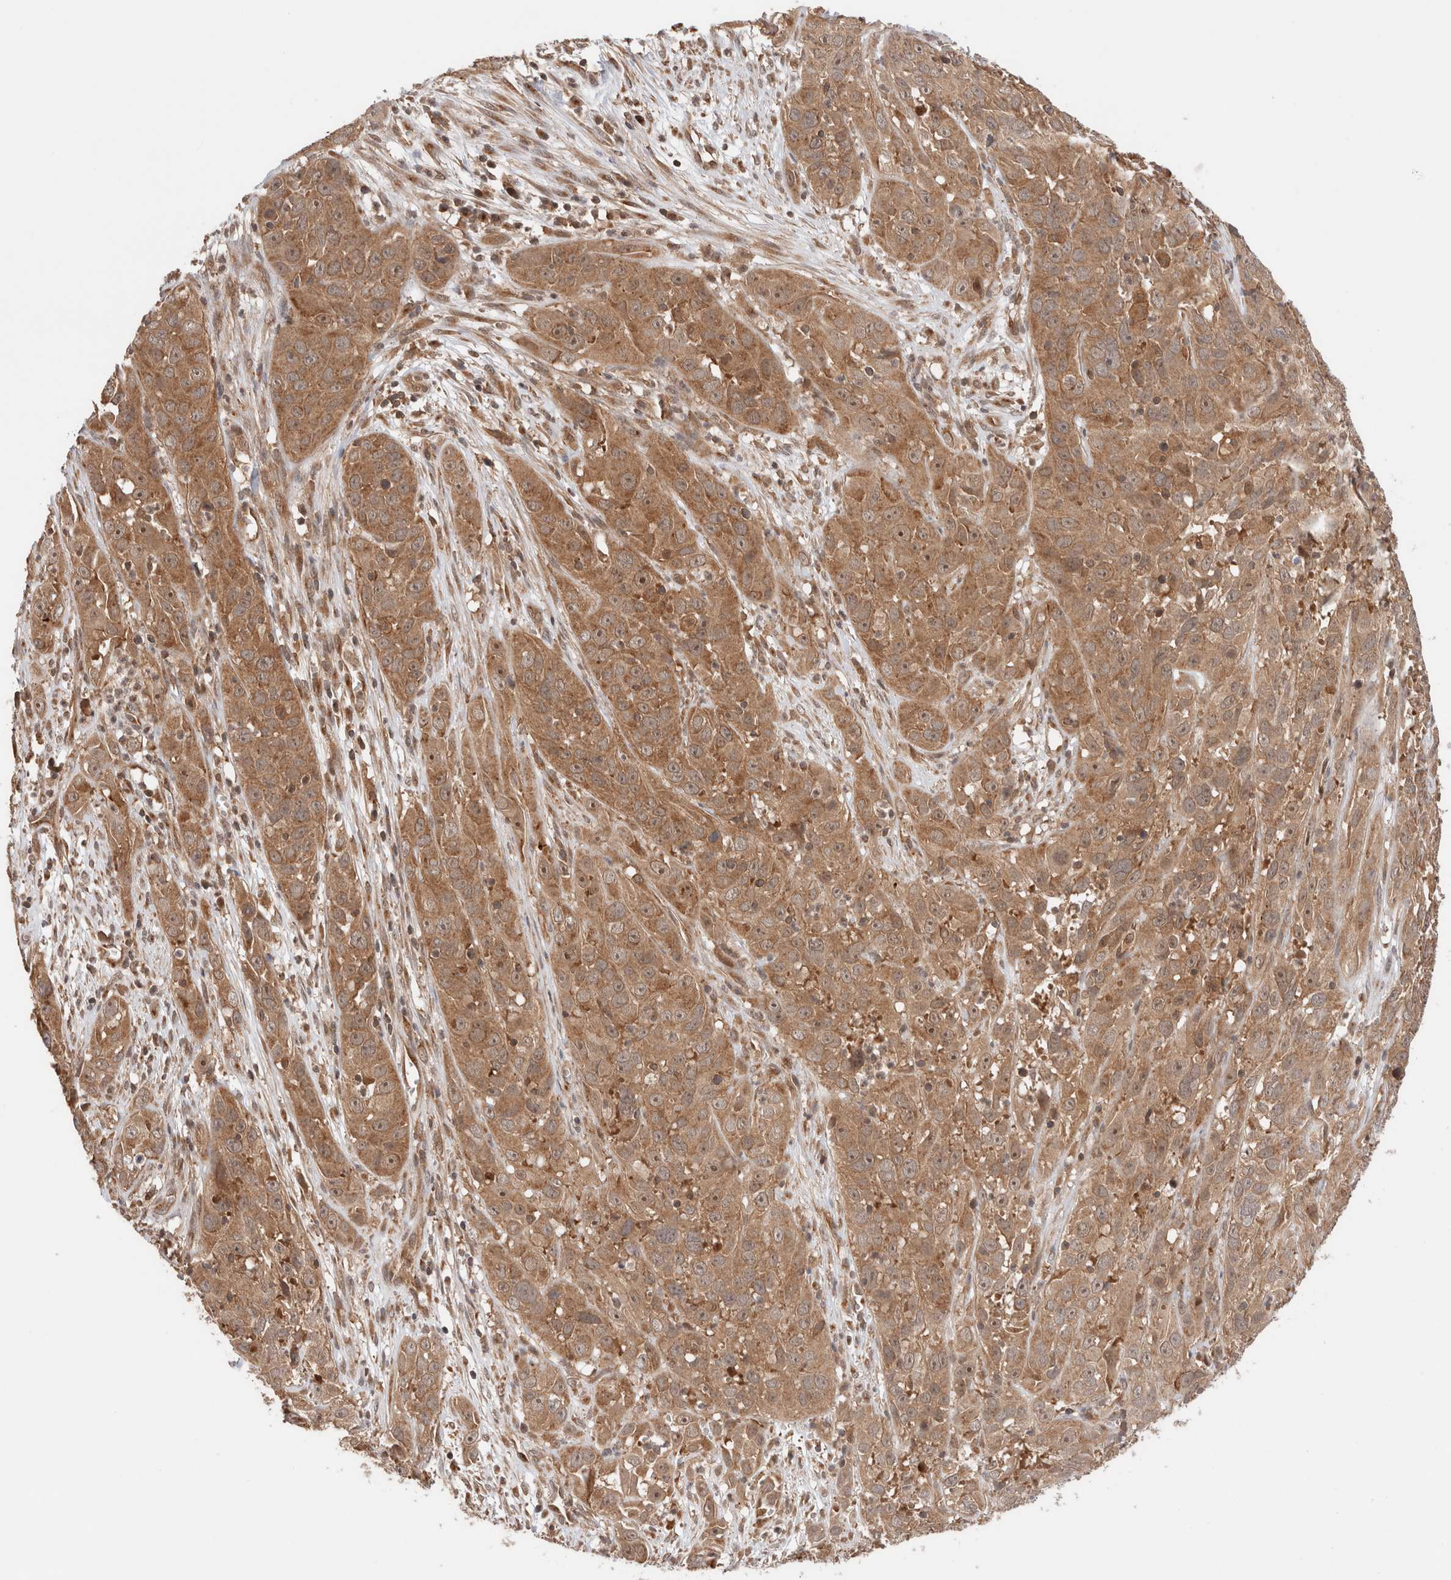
{"staining": {"intensity": "moderate", "quantity": ">75%", "location": "cytoplasmic/membranous,nuclear"}, "tissue": "cervical cancer", "cell_type": "Tumor cells", "image_type": "cancer", "snomed": [{"axis": "morphology", "description": "Squamous cell carcinoma, NOS"}, {"axis": "topography", "description": "Cervix"}], "caption": "Immunohistochemical staining of cervical squamous cell carcinoma shows medium levels of moderate cytoplasmic/membranous and nuclear protein positivity in about >75% of tumor cells.", "gene": "SIKE1", "patient": {"sex": "female", "age": 32}}